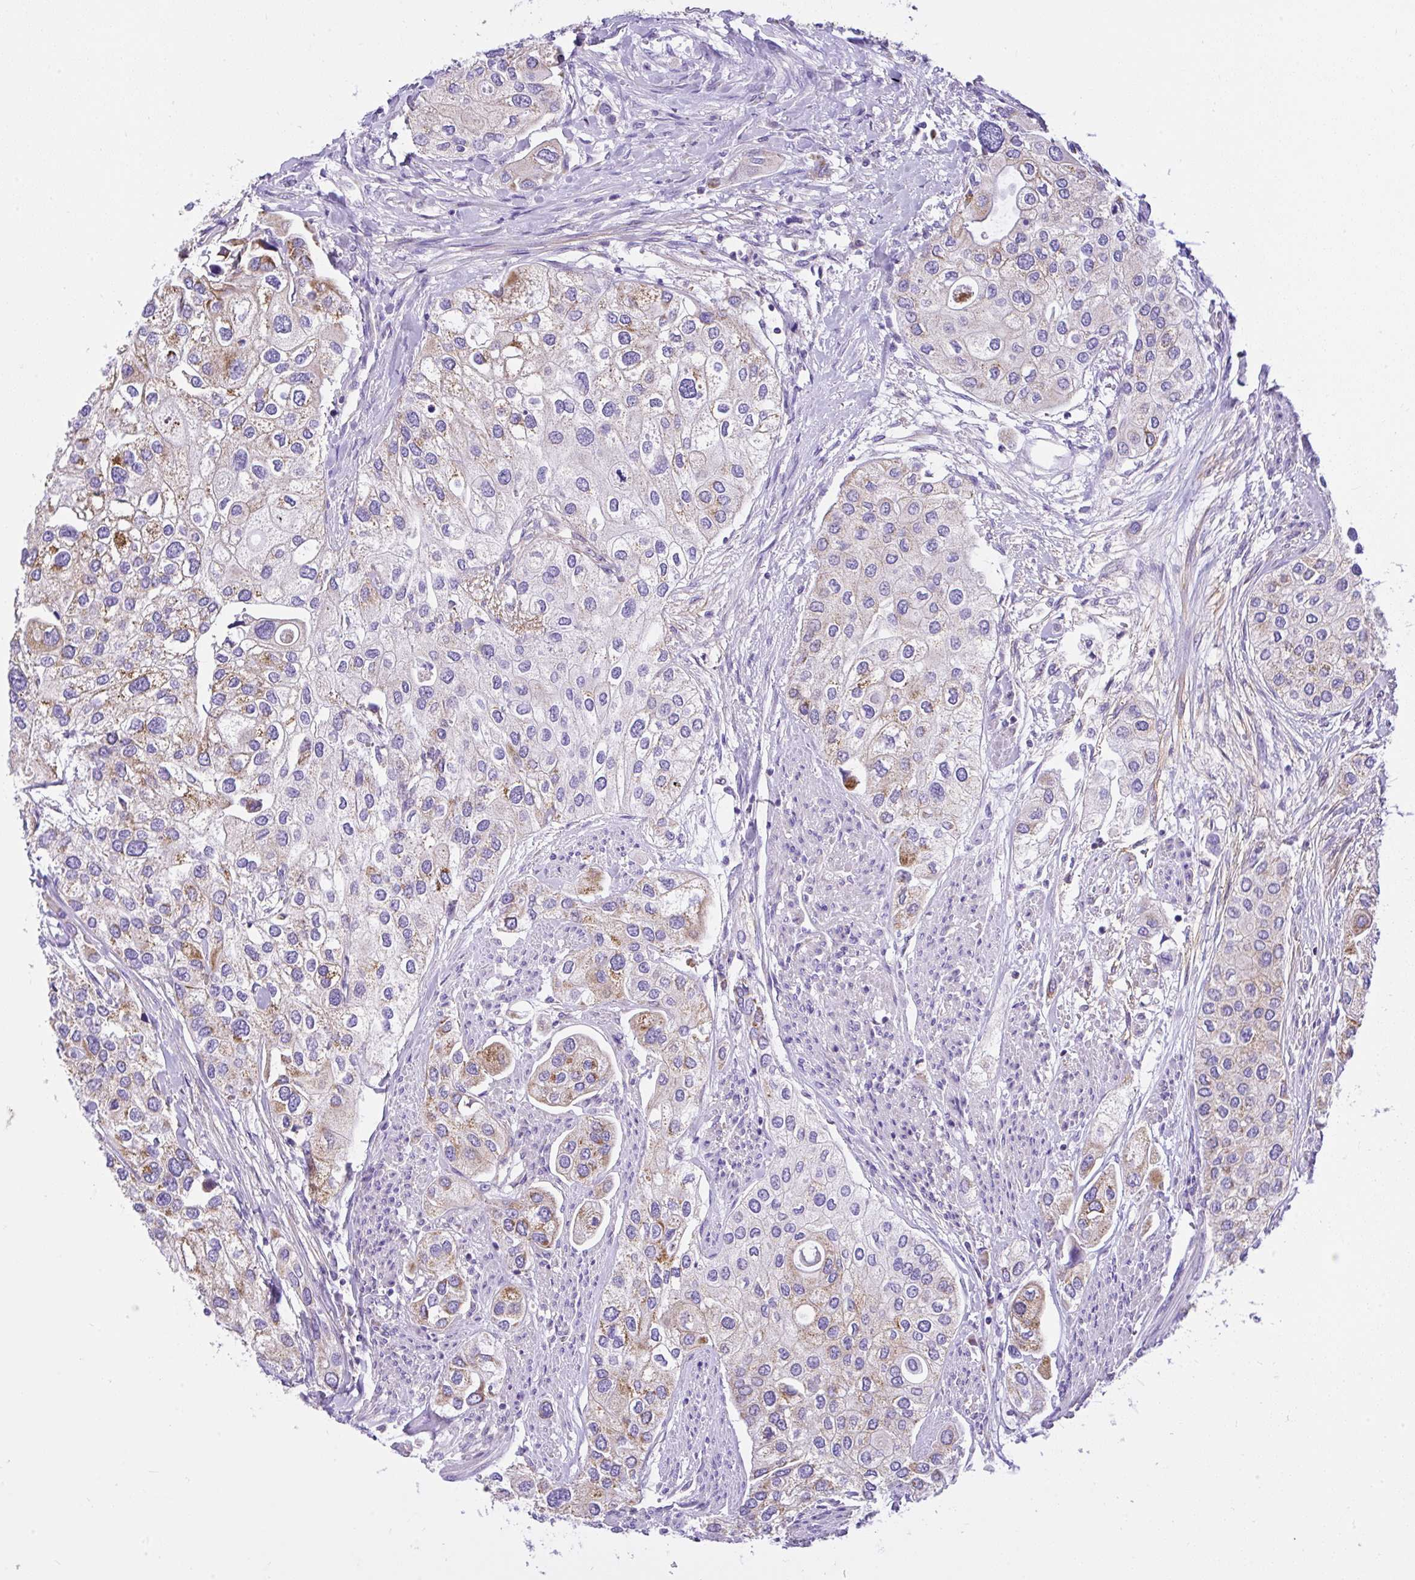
{"staining": {"intensity": "moderate", "quantity": "<25%", "location": "cytoplasmic/membranous"}, "tissue": "urothelial cancer", "cell_type": "Tumor cells", "image_type": "cancer", "snomed": [{"axis": "morphology", "description": "Urothelial carcinoma, High grade"}, {"axis": "topography", "description": "Urinary bladder"}], "caption": "Human urothelial cancer stained with a protein marker demonstrates moderate staining in tumor cells.", "gene": "SLC13A1", "patient": {"sex": "male", "age": 64}}